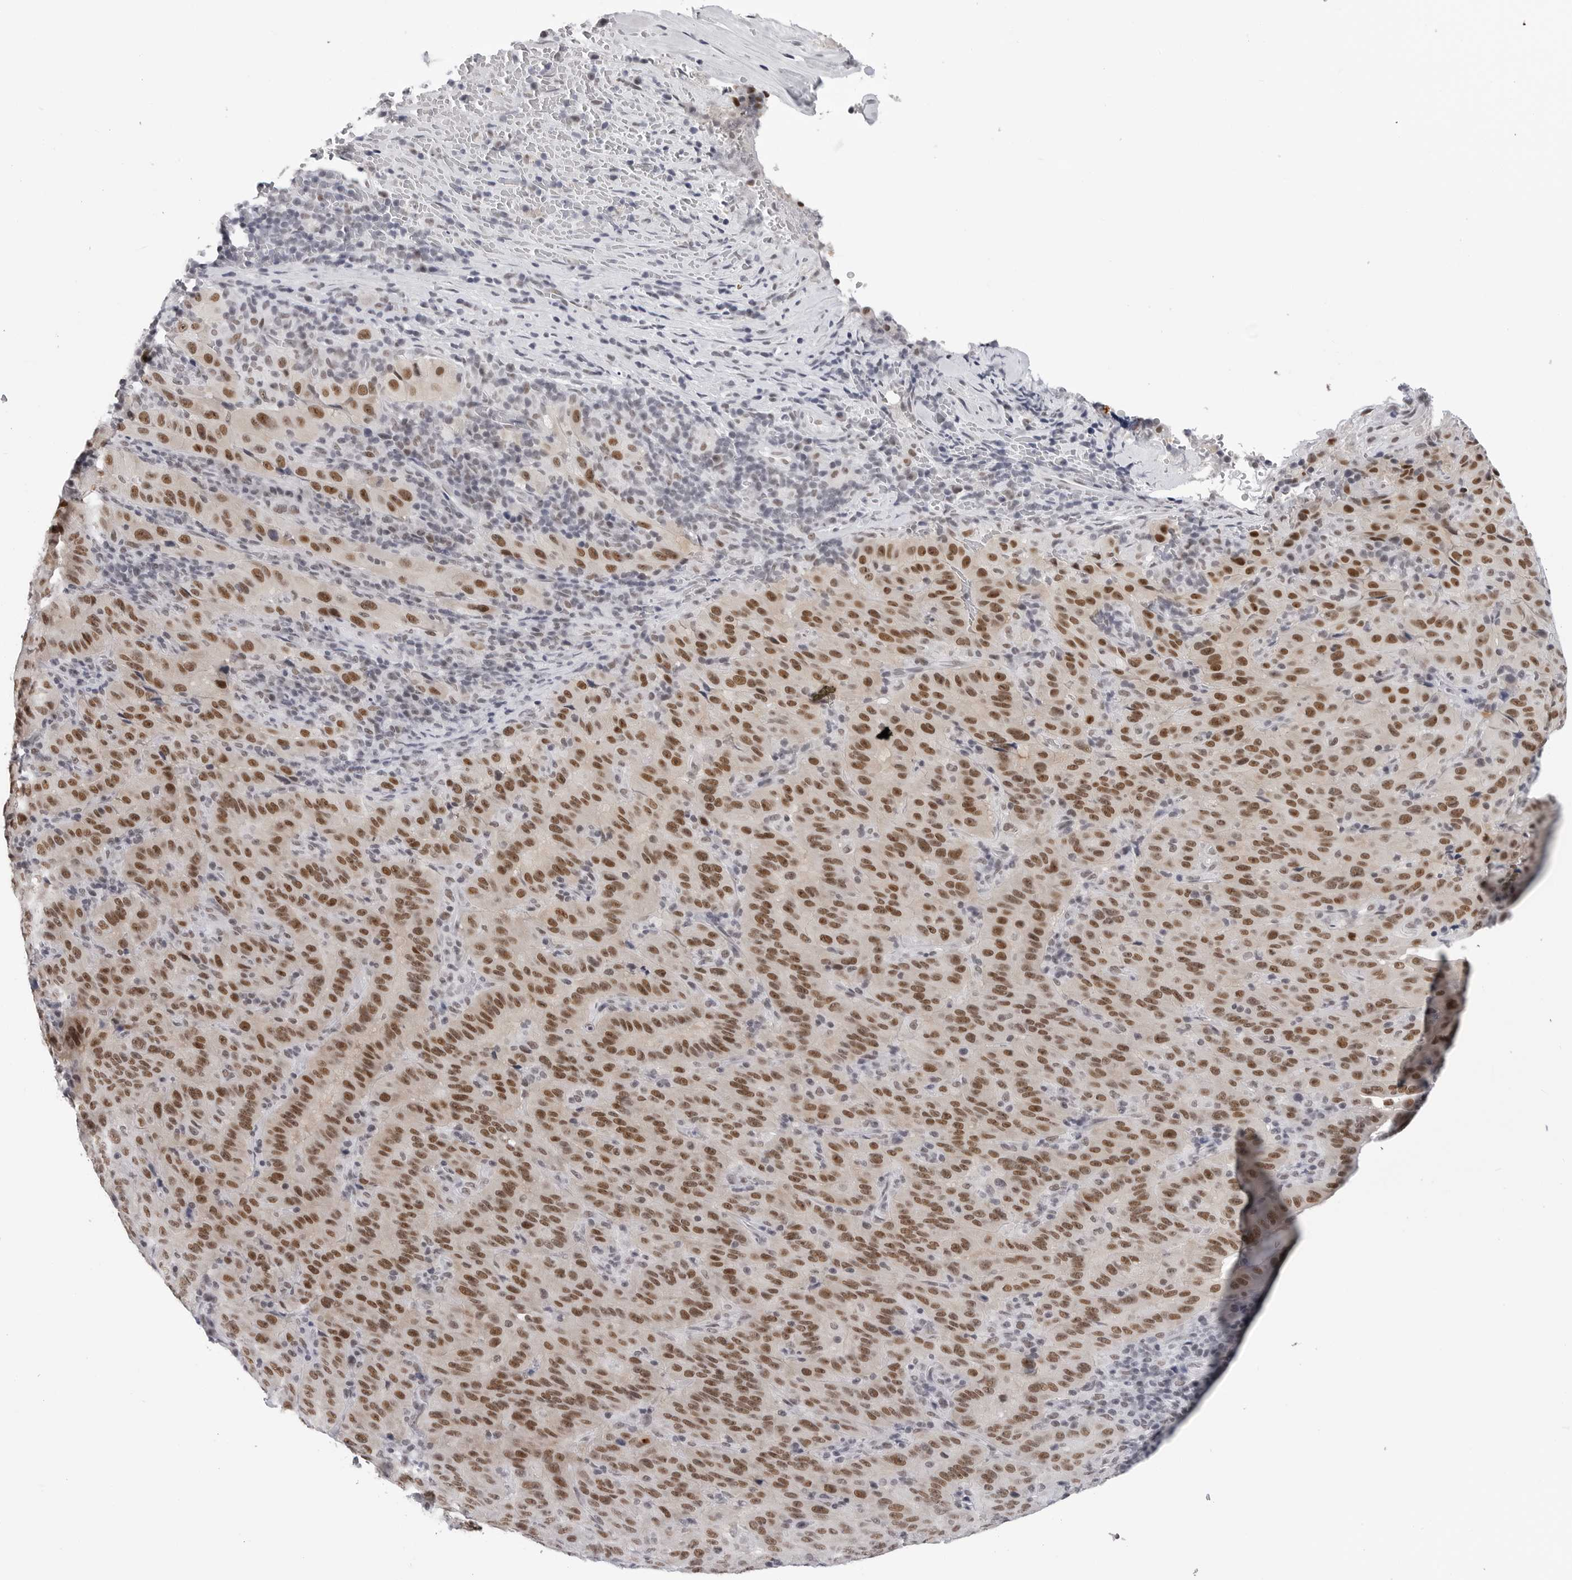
{"staining": {"intensity": "moderate", "quantity": ">75%", "location": "nuclear"}, "tissue": "pancreatic cancer", "cell_type": "Tumor cells", "image_type": "cancer", "snomed": [{"axis": "morphology", "description": "Adenocarcinoma, NOS"}, {"axis": "topography", "description": "Pancreas"}], "caption": "Protein staining exhibits moderate nuclear positivity in approximately >75% of tumor cells in adenocarcinoma (pancreatic). The protein of interest is stained brown, and the nuclei are stained in blue (DAB (3,3'-diaminobenzidine) IHC with brightfield microscopy, high magnification).", "gene": "SF3B4", "patient": {"sex": "male", "age": 63}}